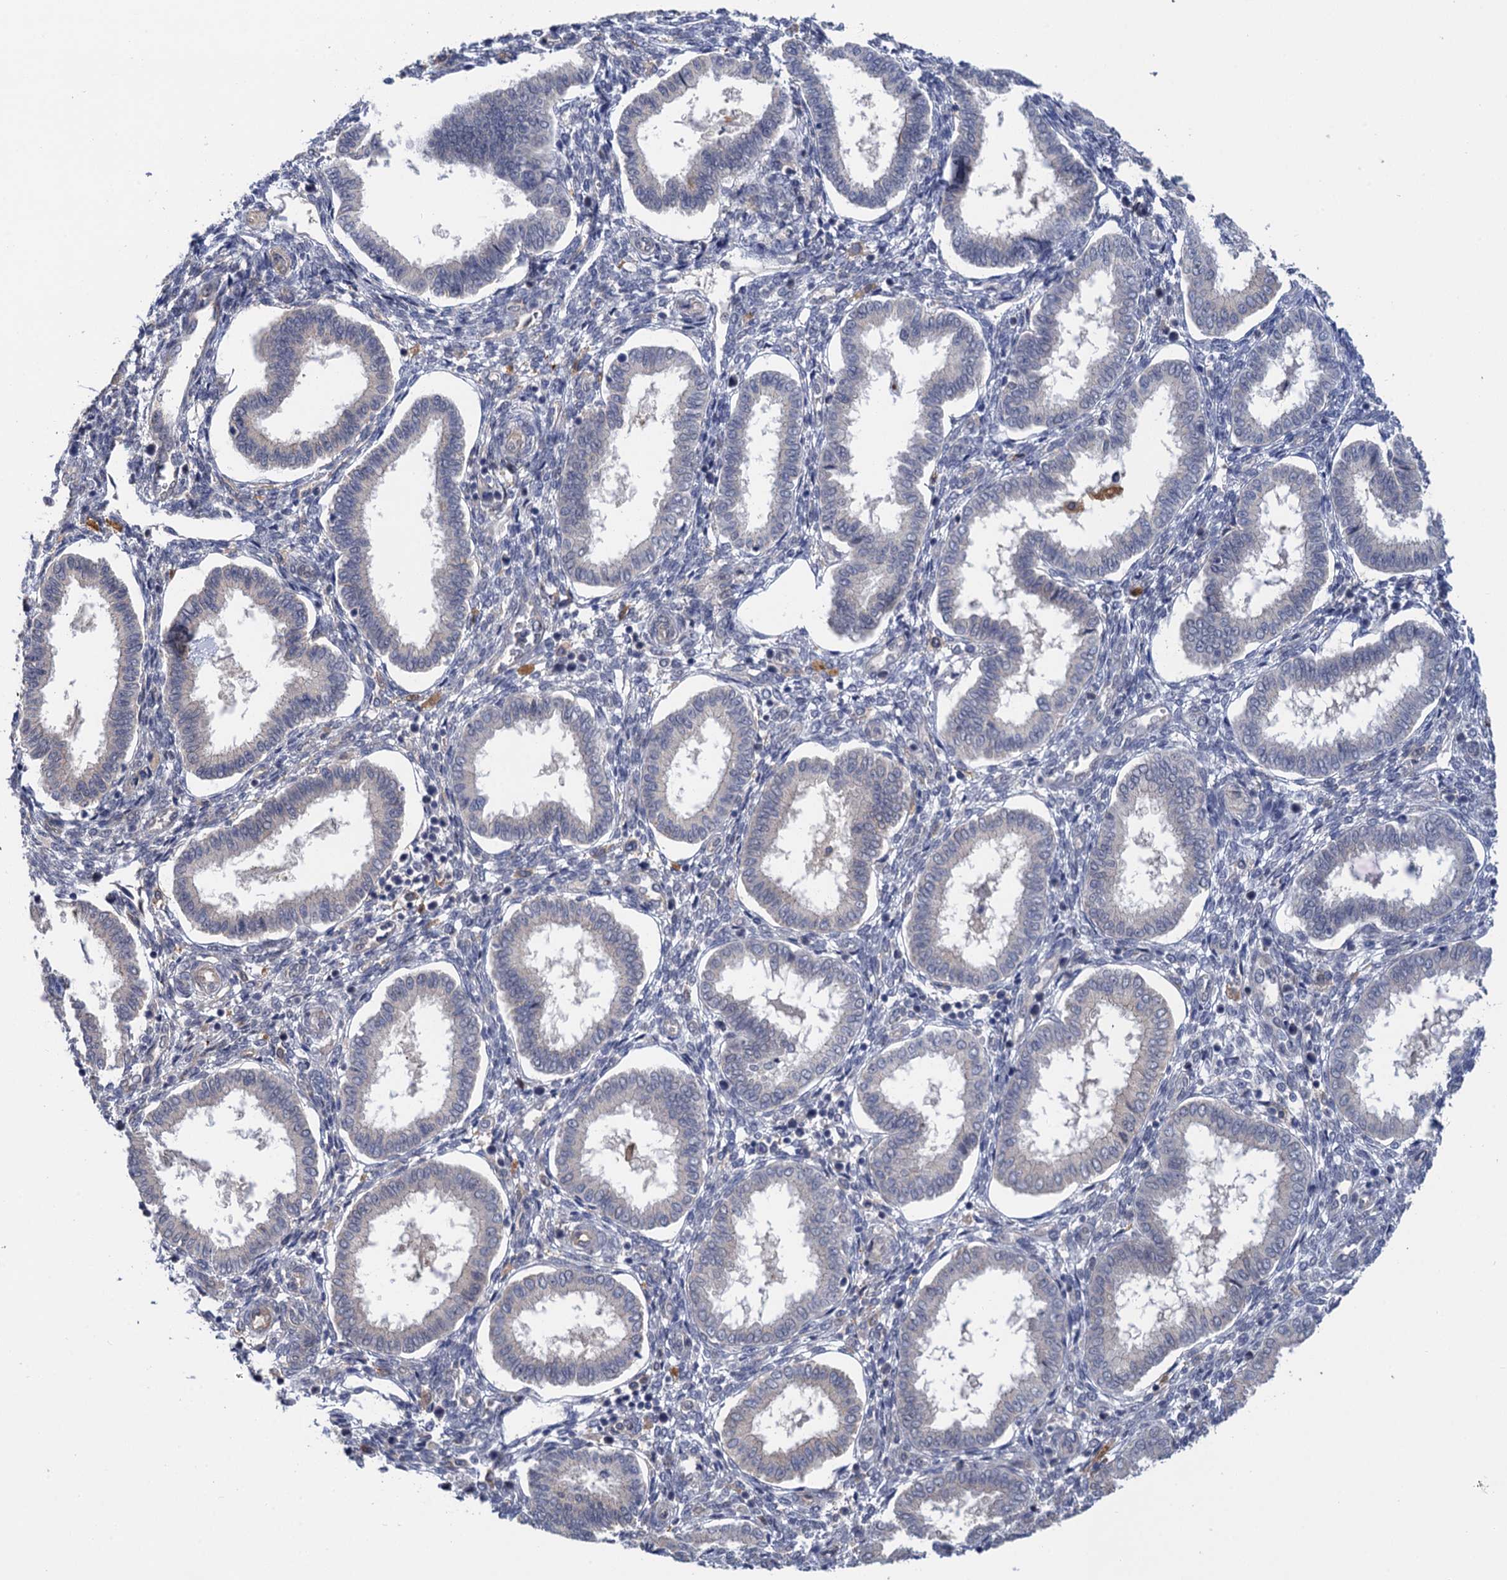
{"staining": {"intensity": "negative", "quantity": "none", "location": "none"}, "tissue": "endometrium", "cell_type": "Cells in endometrial stroma", "image_type": "normal", "snomed": [{"axis": "morphology", "description": "Normal tissue, NOS"}, {"axis": "topography", "description": "Endometrium"}], "caption": "This is a micrograph of immunohistochemistry (IHC) staining of normal endometrium, which shows no expression in cells in endometrial stroma.", "gene": "NEK8", "patient": {"sex": "female", "age": 24}}